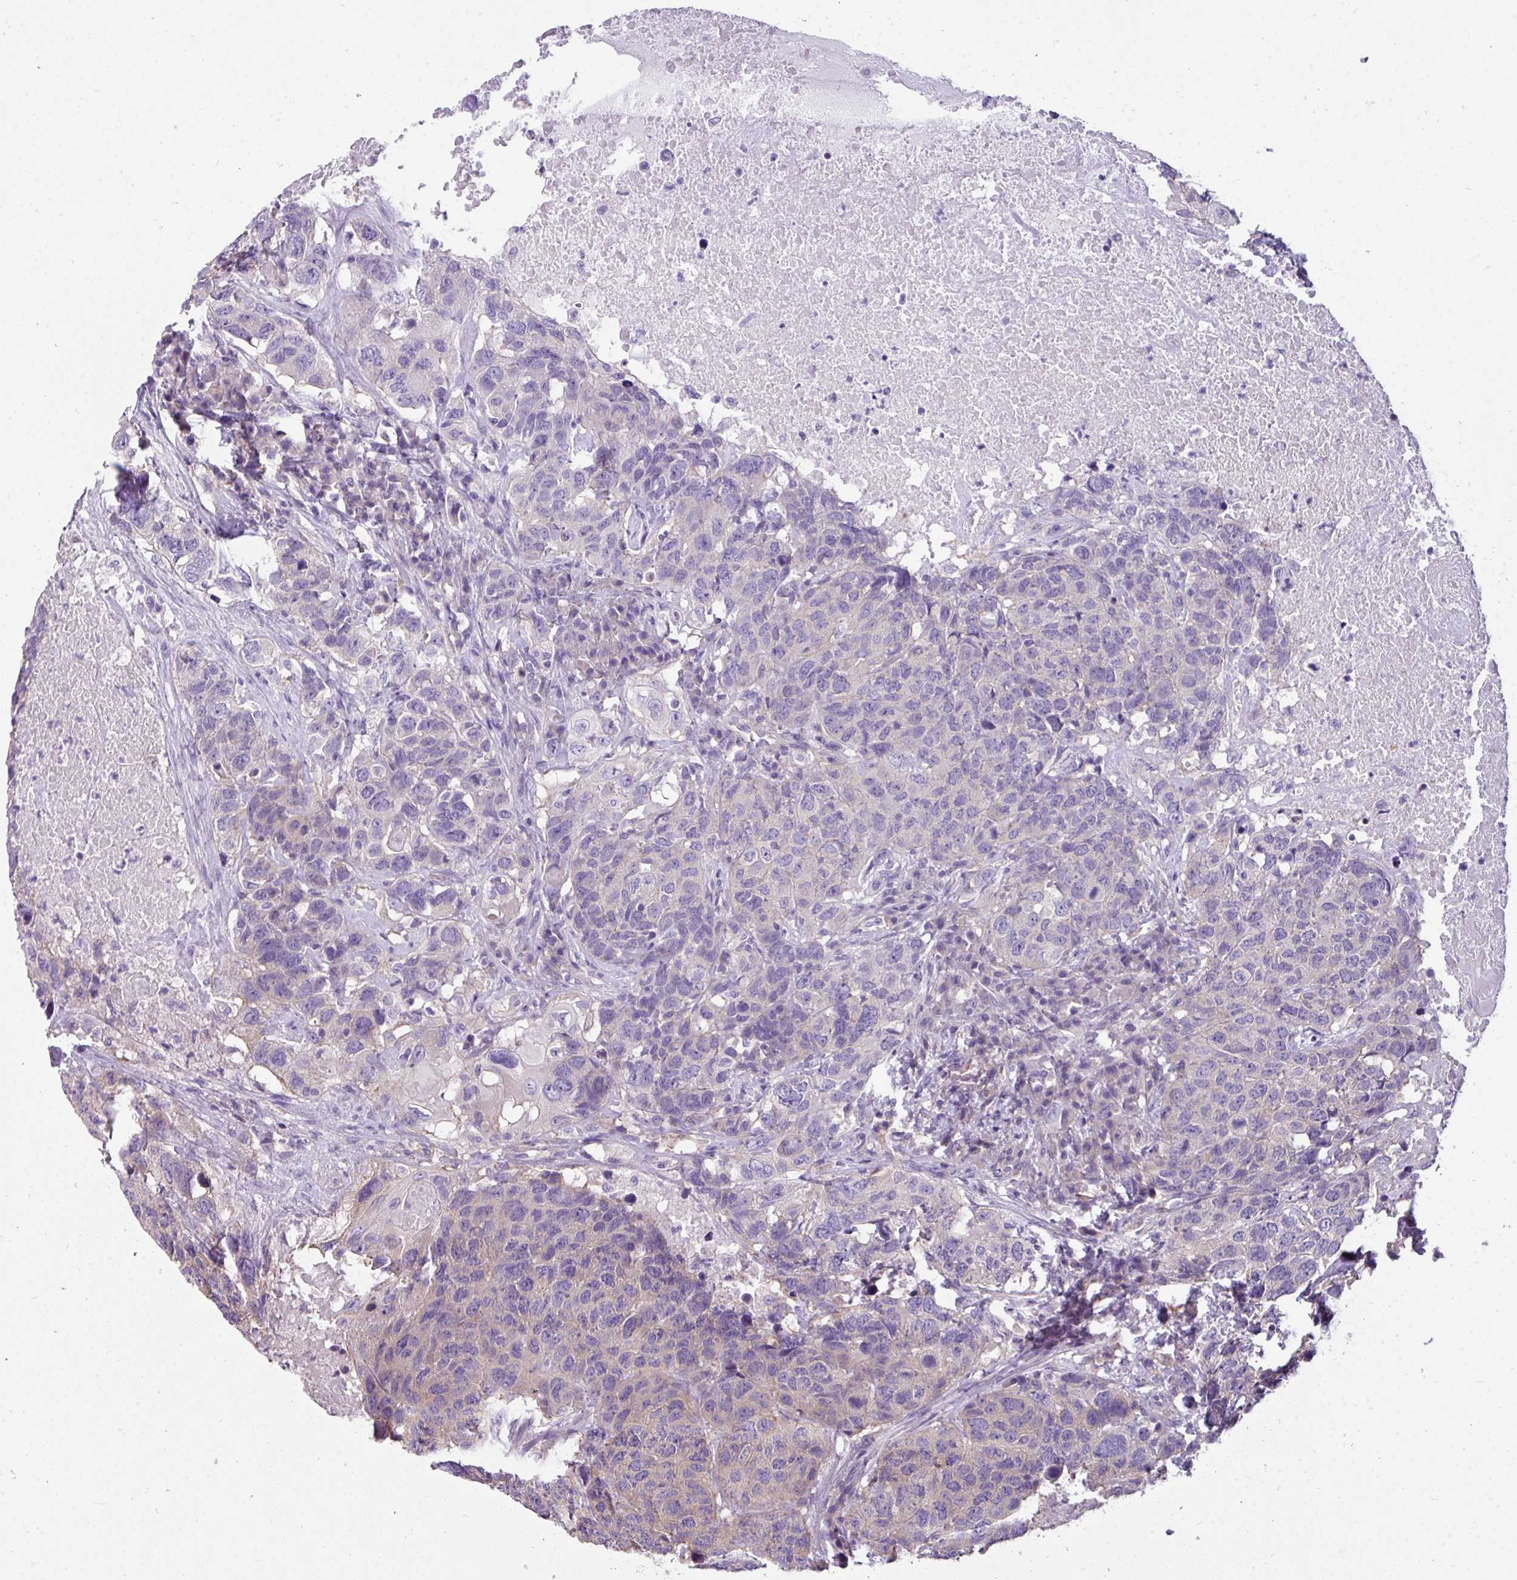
{"staining": {"intensity": "negative", "quantity": "none", "location": "none"}, "tissue": "head and neck cancer", "cell_type": "Tumor cells", "image_type": "cancer", "snomed": [{"axis": "morphology", "description": "Squamous cell carcinoma, NOS"}, {"axis": "topography", "description": "Head-Neck"}], "caption": "Immunohistochemical staining of squamous cell carcinoma (head and neck) displays no significant staining in tumor cells.", "gene": "PALS2", "patient": {"sex": "male", "age": 66}}